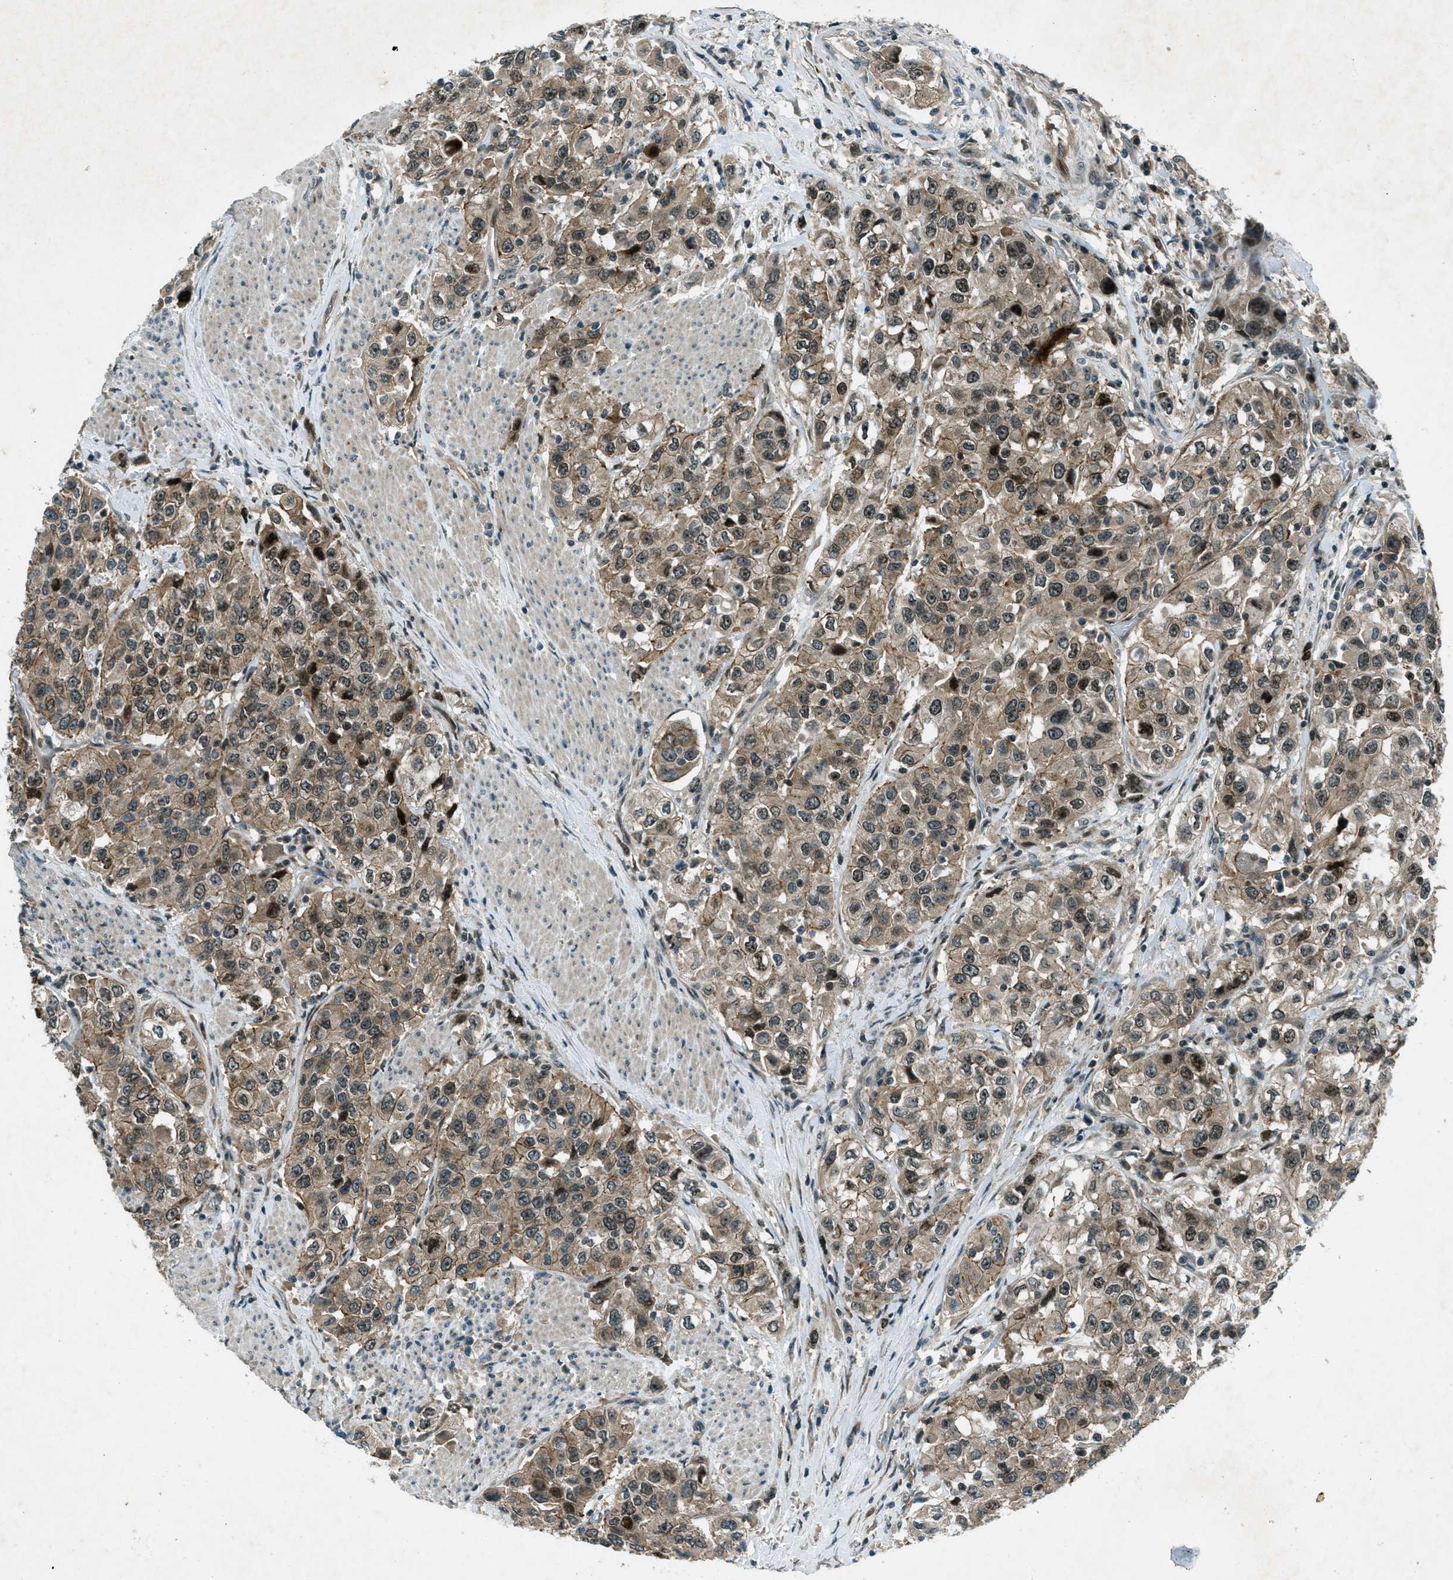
{"staining": {"intensity": "weak", "quantity": ">75%", "location": "cytoplasmic/membranous"}, "tissue": "urothelial cancer", "cell_type": "Tumor cells", "image_type": "cancer", "snomed": [{"axis": "morphology", "description": "Urothelial carcinoma, High grade"}, {"axis": "topography", "description": "Urinary bladder"}], "caption": "High-grade urothelial carcinoma stained with a protein marker exhibits weak staining in tumor cells.", "gene": "STK11", "patient": {"sex": "female", "age": 80}}